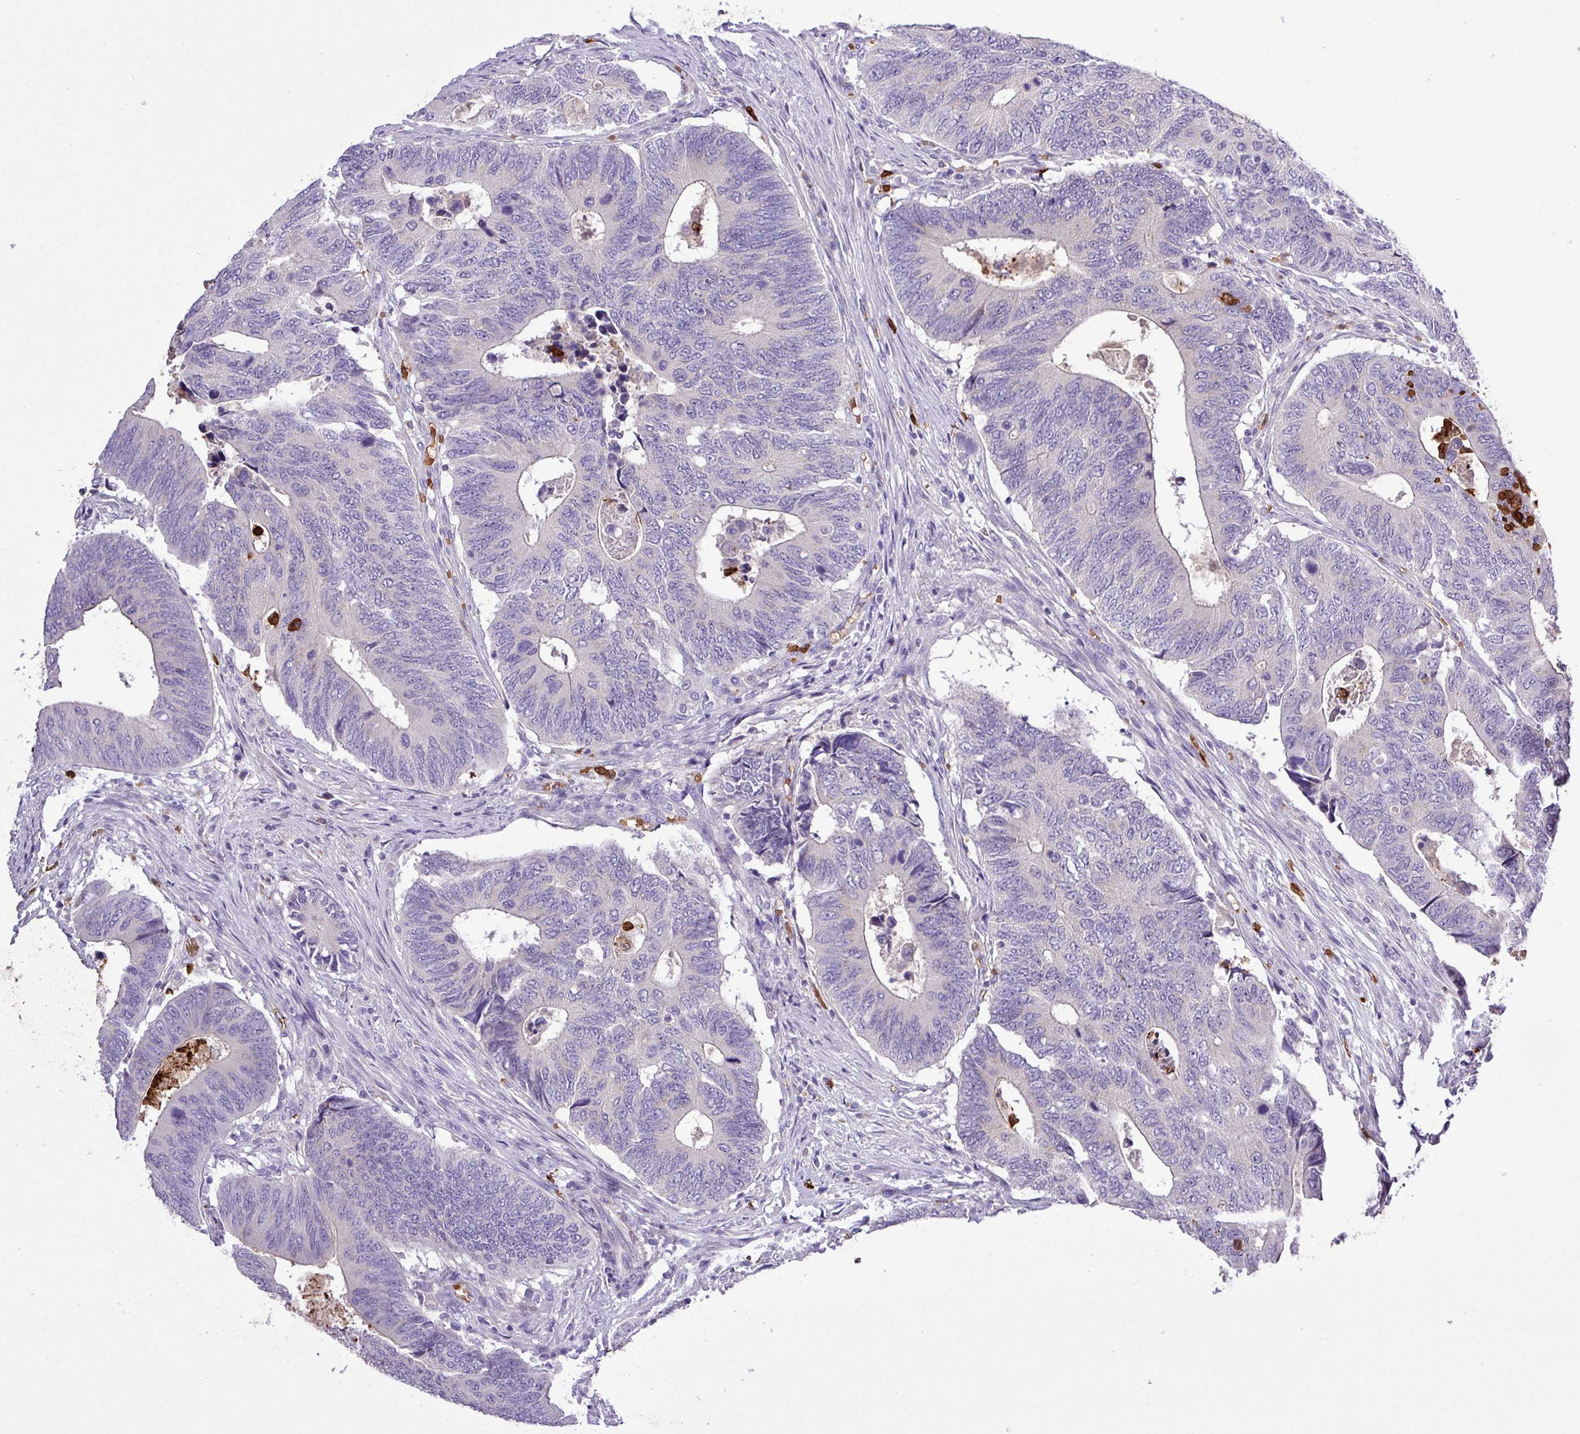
{"staining": {"intensity": "negative", "quantity": "none", "location": "none"}, "tissue": "colorectal cancer", "cell_type": "Tumor cells", "image_type": "cancer", "snomed": [{"axis": "morphology", "description": "Adenocarcinoma, NOS"}, {"axis": "topography", "description": "Colon"}], "caption": "DAB immunohistochemical staining of colorectal cancer displays no significant positivity in tumor cells.", "gene": "MGAT4B", "patient": {"sex": "male", "age": 87}}